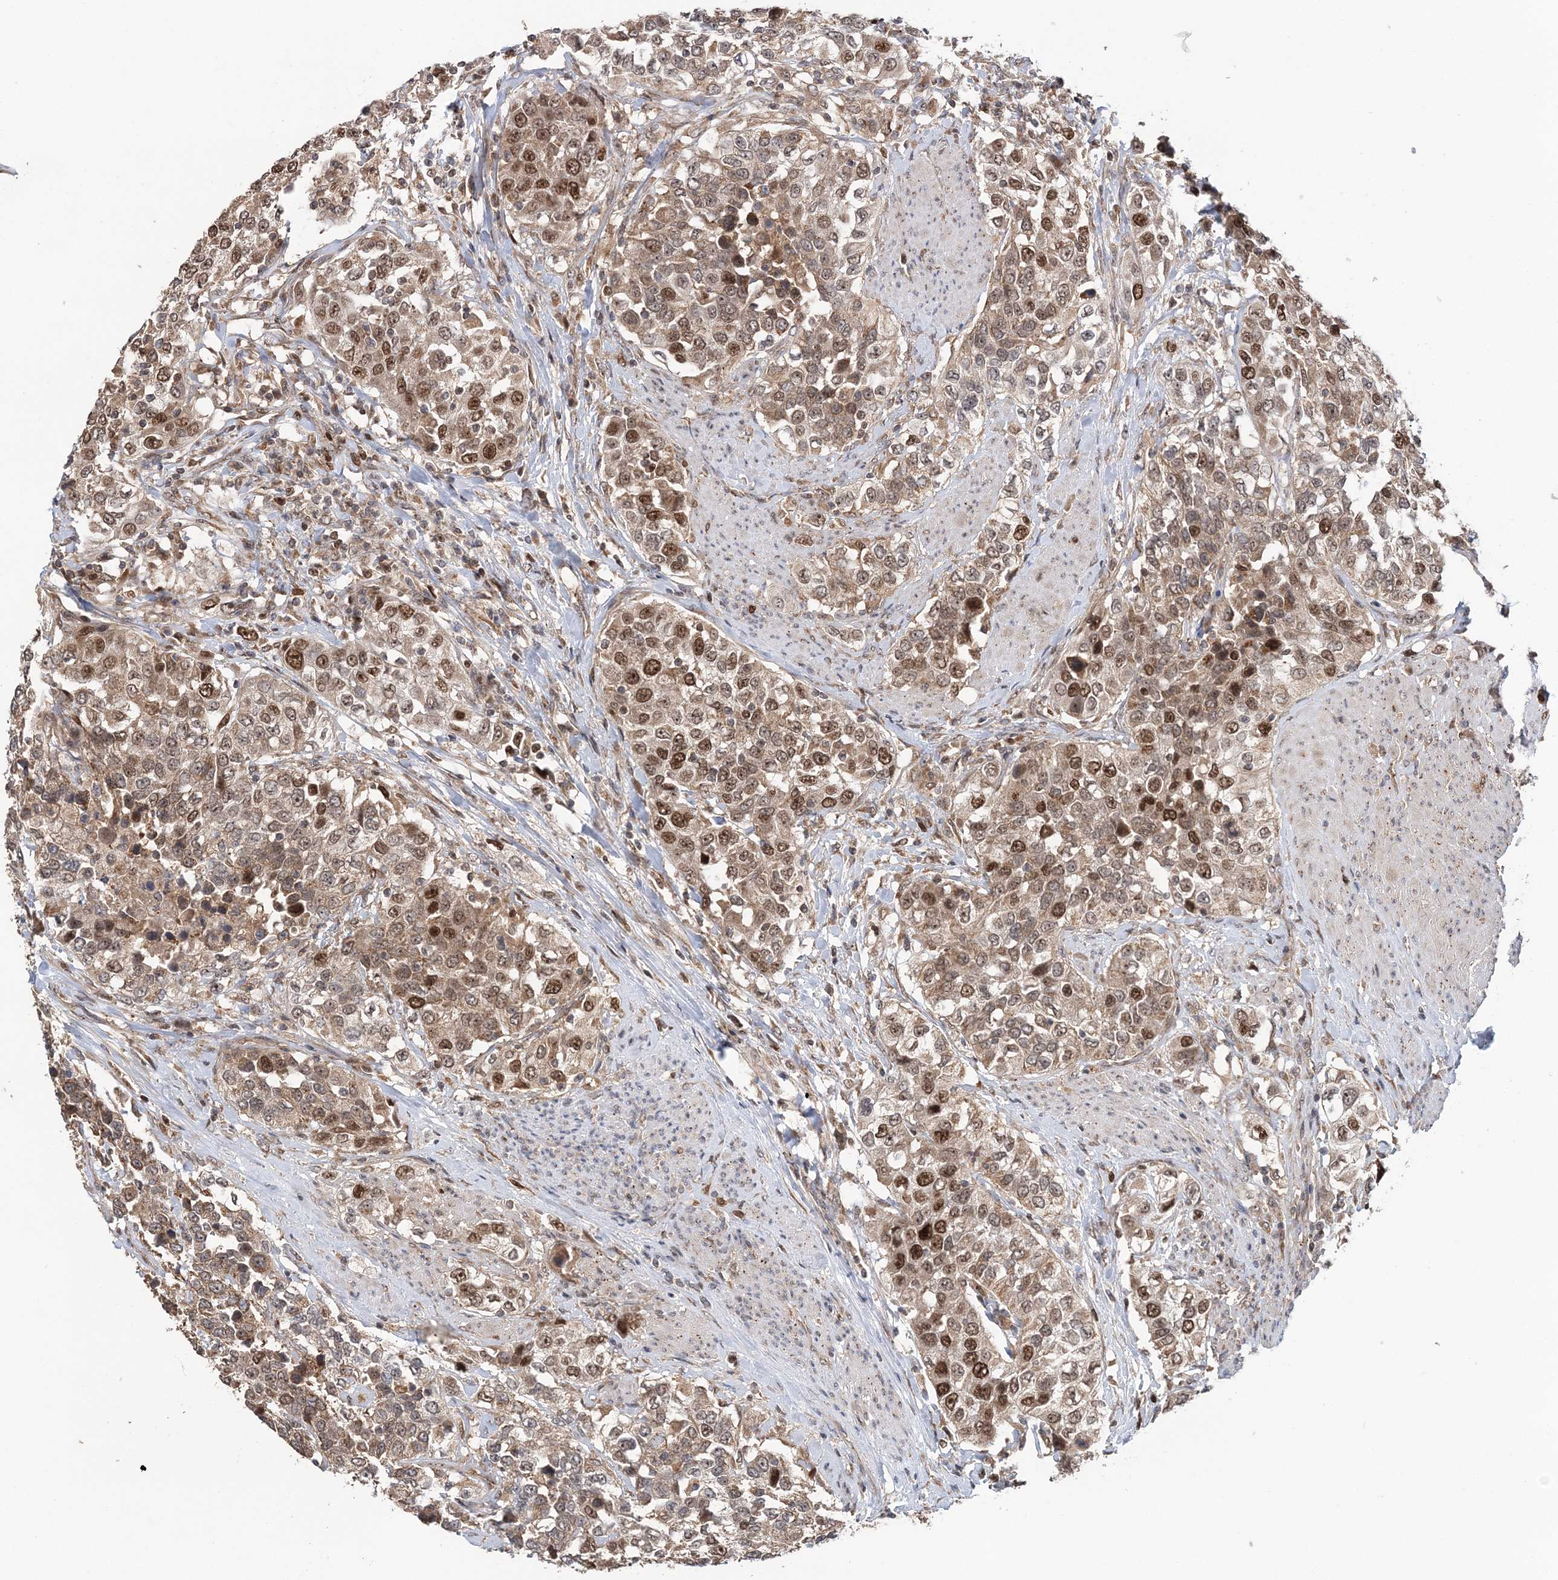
{"staining": {"intensity": "moderate", "quantity": ">75%", "location": "cytoplasmic/membranous,nuclear"}, "tissue": "urothelial cancer", "cell_type": "Tumor cells", "image_type": "cancer", "snomed": [{"axis": "morphology", "description": "Urothelial carcinoma, High grade"}, {"axis": "topography", "description": "Urinary bladder"}], "caption": "A micrograph of human urothelial cancer stained for a protein displays moderate cytoplasmic/membranous and nuclear brown staining in tumor cells. The staining was performed using DAB (3,3'-diaminobenzidine) to visualize the protein expression in brown, while the nuclei were stained in blue with hematoxylin (Magnification: 20x).", "gene": "KIF4A", "patient": {"sex": "female", "age": 80}}